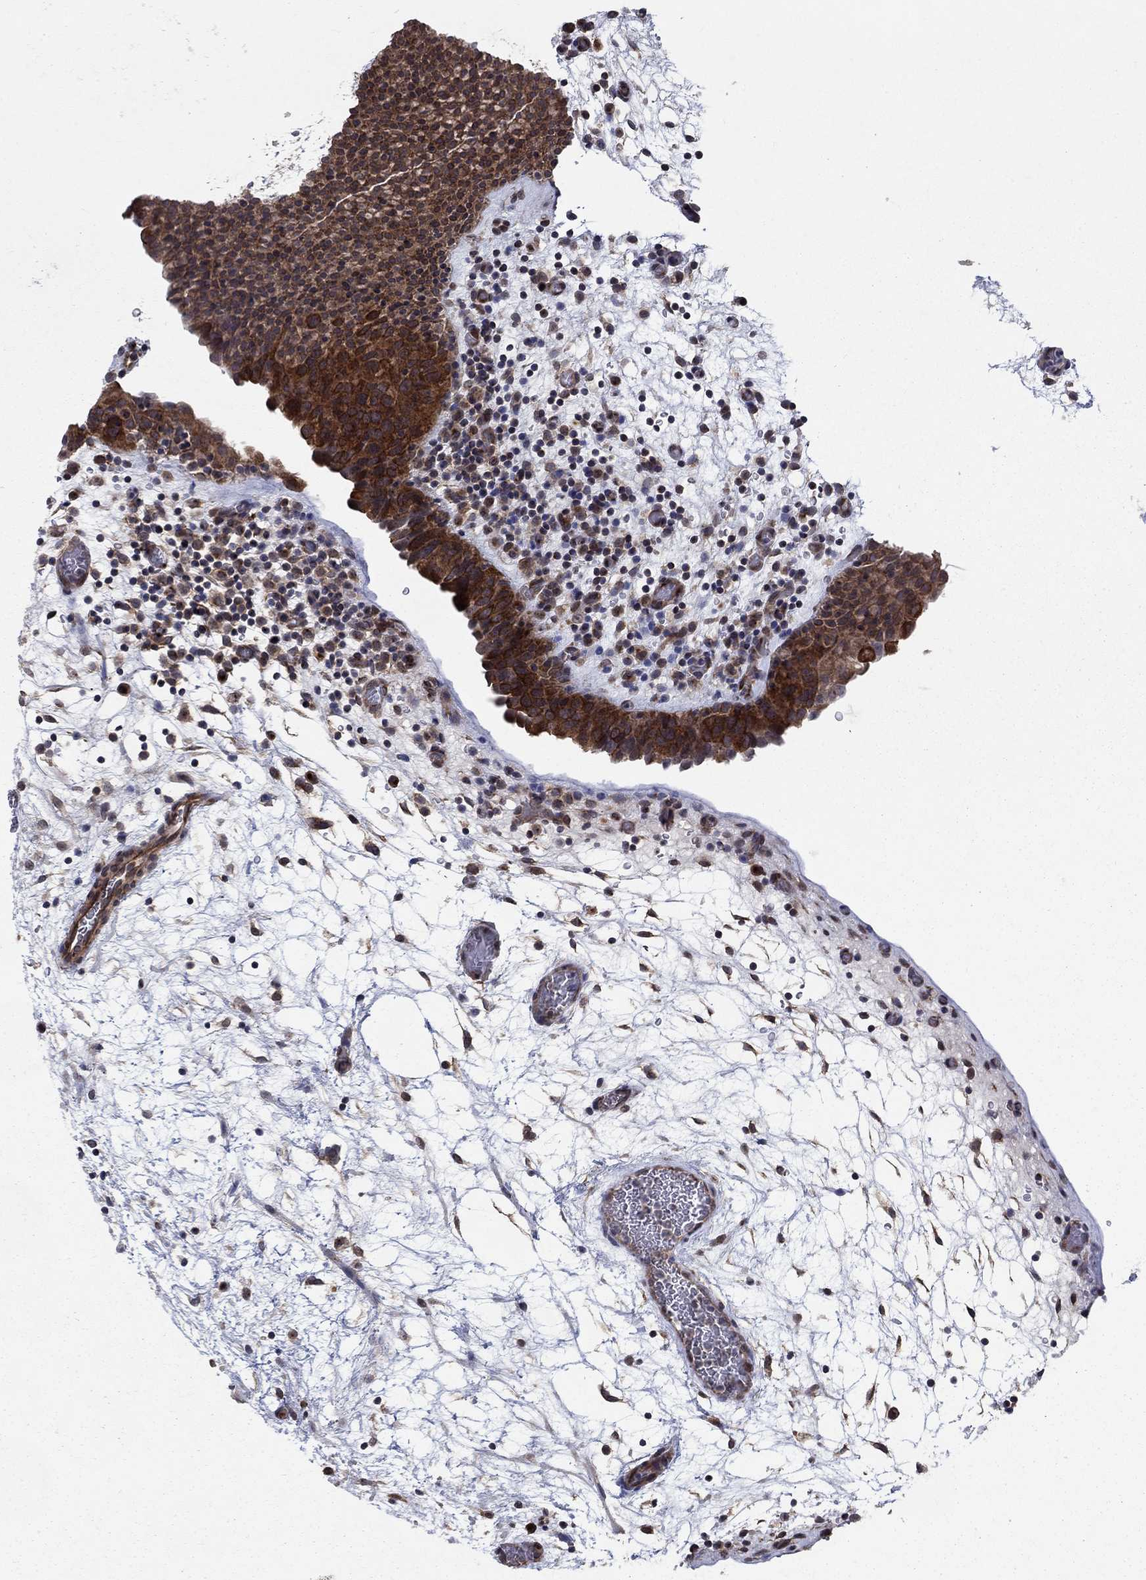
{"staining": {"intensity": "strong", "quantity": "25%-75%", "location": "cytoplasmic/membranous"}, "tissue": "urinary bladder", "cell_type": "Urothelial cells", "image_type": "normal", "snomed": [{"axis": "morphology", "description": "Normal tissue, NOS"}, {"axis": "topography", "description": "Urinary bladder"}], "caption": "The image shows staining of normal urinary bladder, revealing strong cytoplasmic/membranous protein expression (brown color) within urothelial cells. (brown staining indicates protein expression, while blue staining denotes nuclei).", "gene": "SH3RF1", "patient": {"sex": "male", "age": 37}}